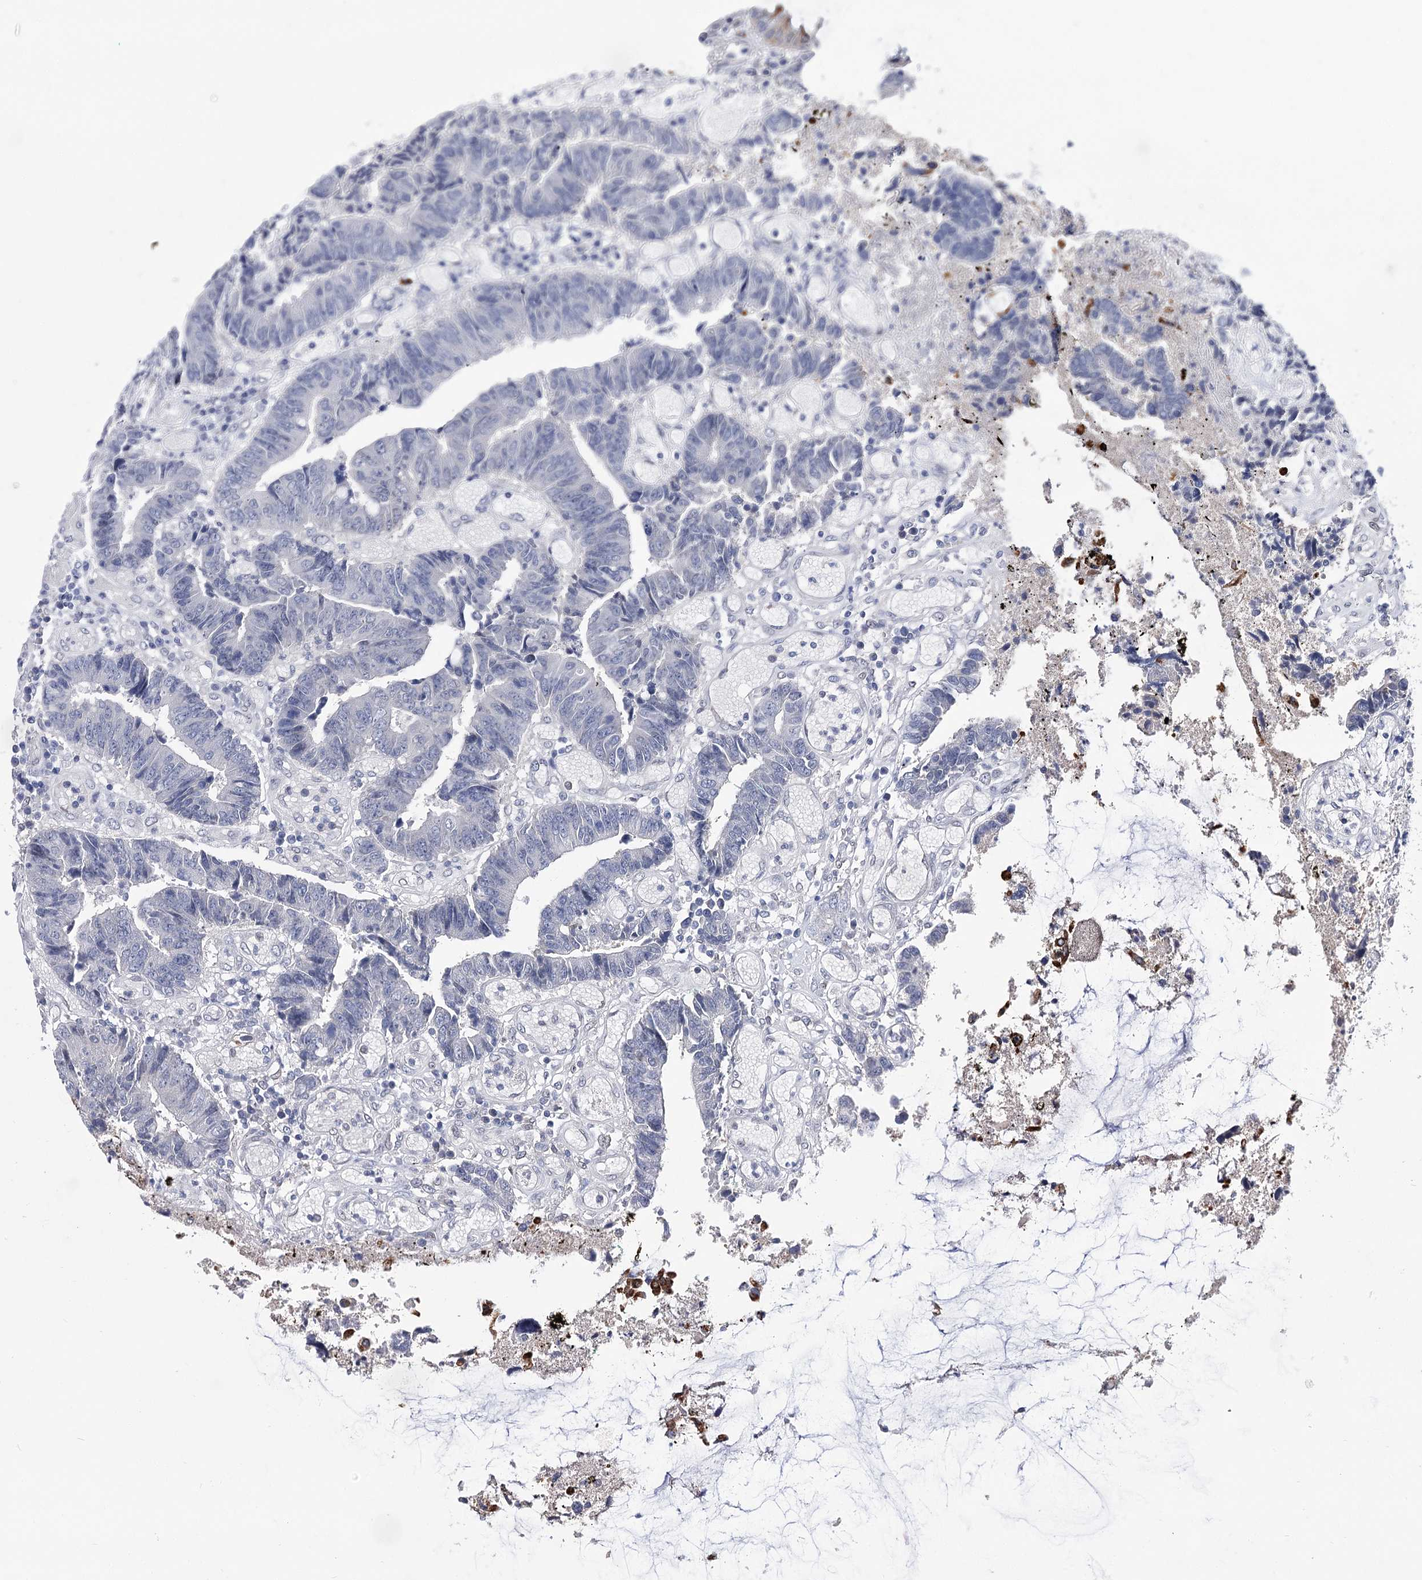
{"staining": {"intensity": "negative", "quantity": "none", "location": "none"}, "tissue": "colorectal cancer", "cell_type": "Tumor cells", "image_type": "cancer", "snomed": [{"axis": "morphology", "description": "Adenocarcinoma, NOS"}, {"axis": "topography", "description": "Rectum"}], "caption": "This image is of colorectal adenocarcinoma stained with immunohistochemistry (IHC) to label a protein in brown with the nuclei are counter-stained blue. There is no positivity in tumor cells.", "gene": "TMEM201", "patient": {"sex": "male", "age": 84}}